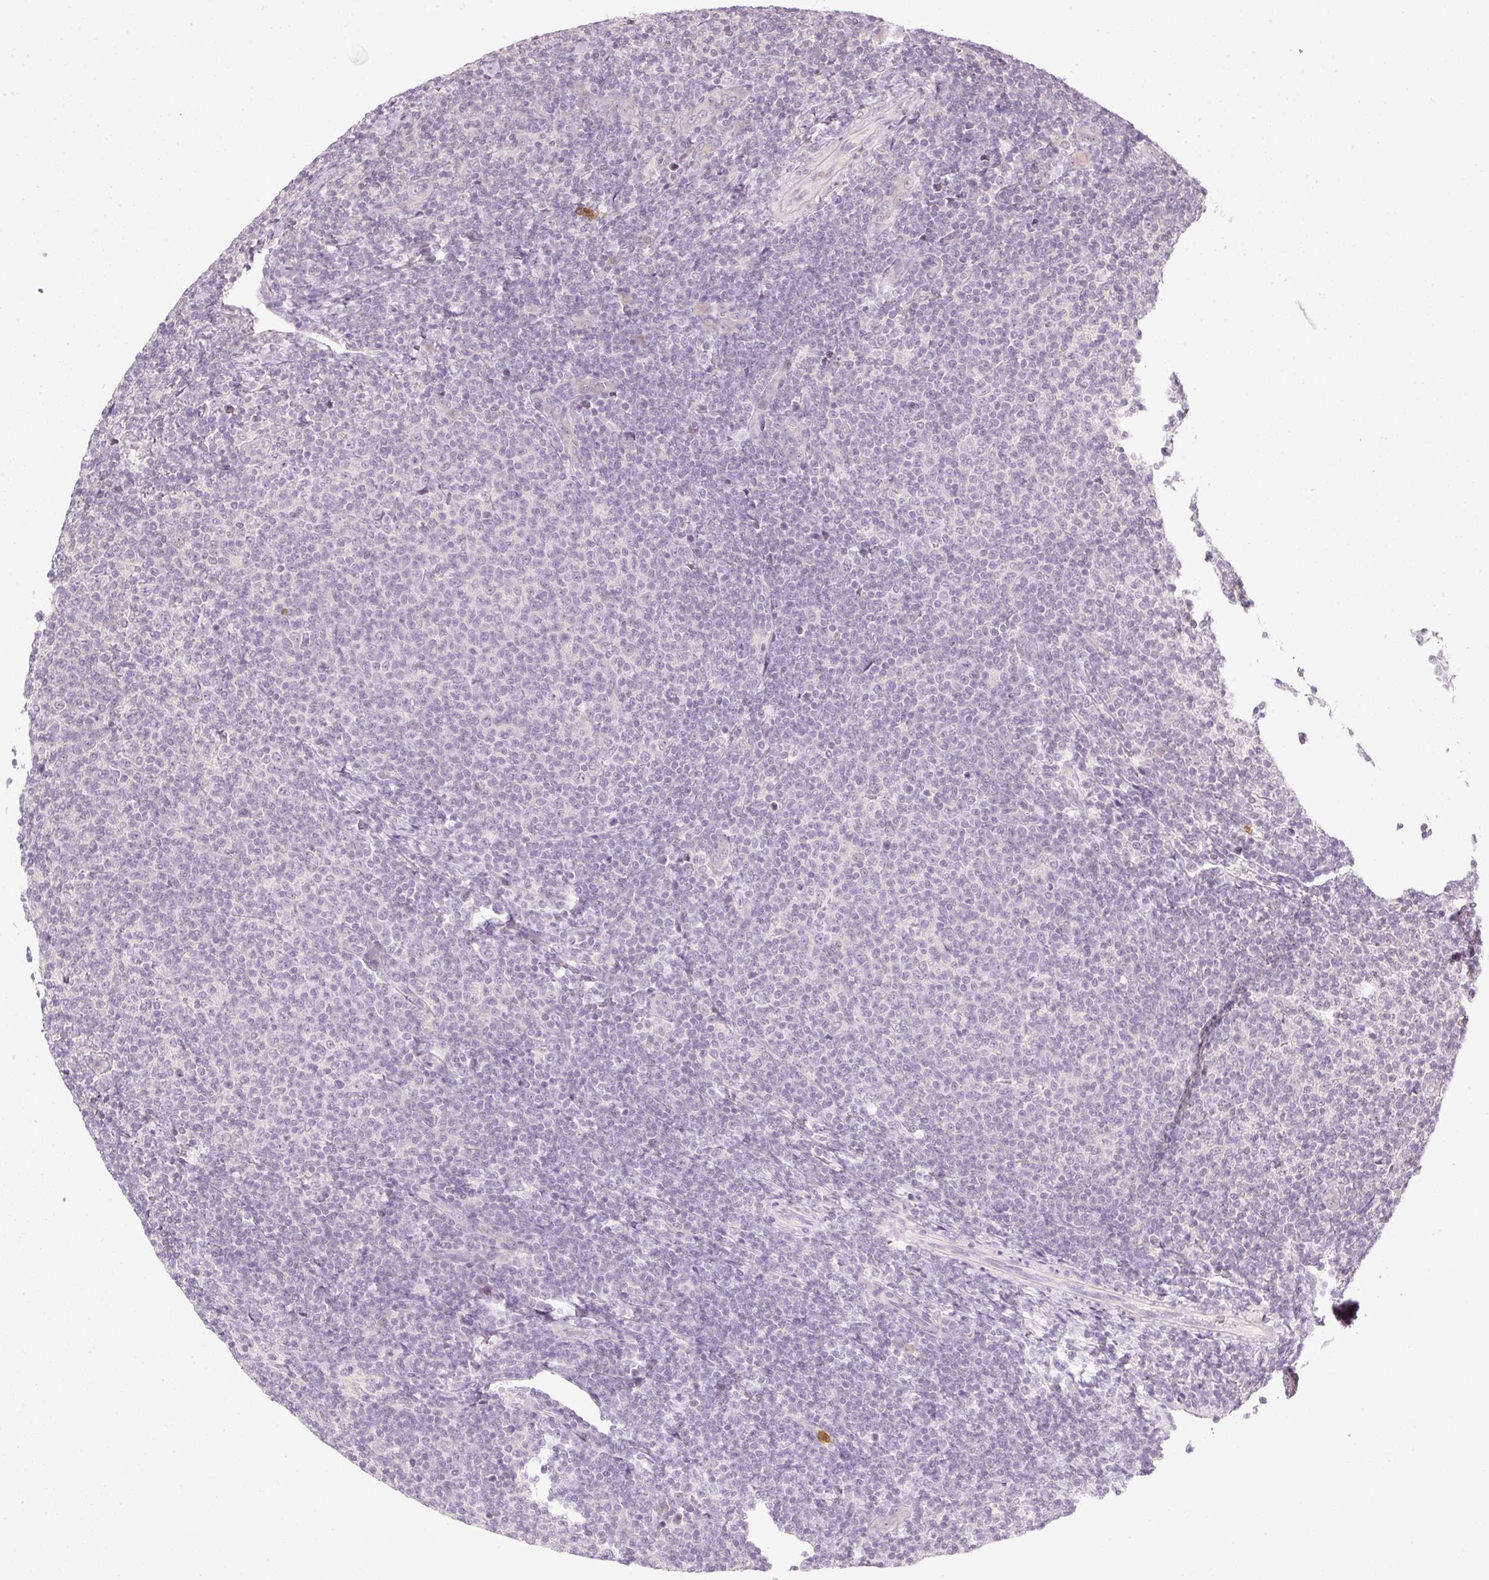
{"staining": {"intensity": "negative", "quantity": "none", "location": "none"}, "tissue": "lymphoma", "cell_type": "Tumor cells", "image_type": "cancer", "snomed": [{"axis": "morphology", "description": "Malignant lymphoma, non-Hodgkin's type, Low grade"}, {"axis": "topography", "description": "Lymph node"}], "caption": "IHC photomicrograph of low-grade malignant lymphoma, non-Hodgkin's type stained for a protein (brown), which shows no positivity in tumor cells. (Immunohistochemistry, brightfield microscopy, high magnification).", "gene": "CTTNBP2", "patient": {"sex": "male", "age": 66}}